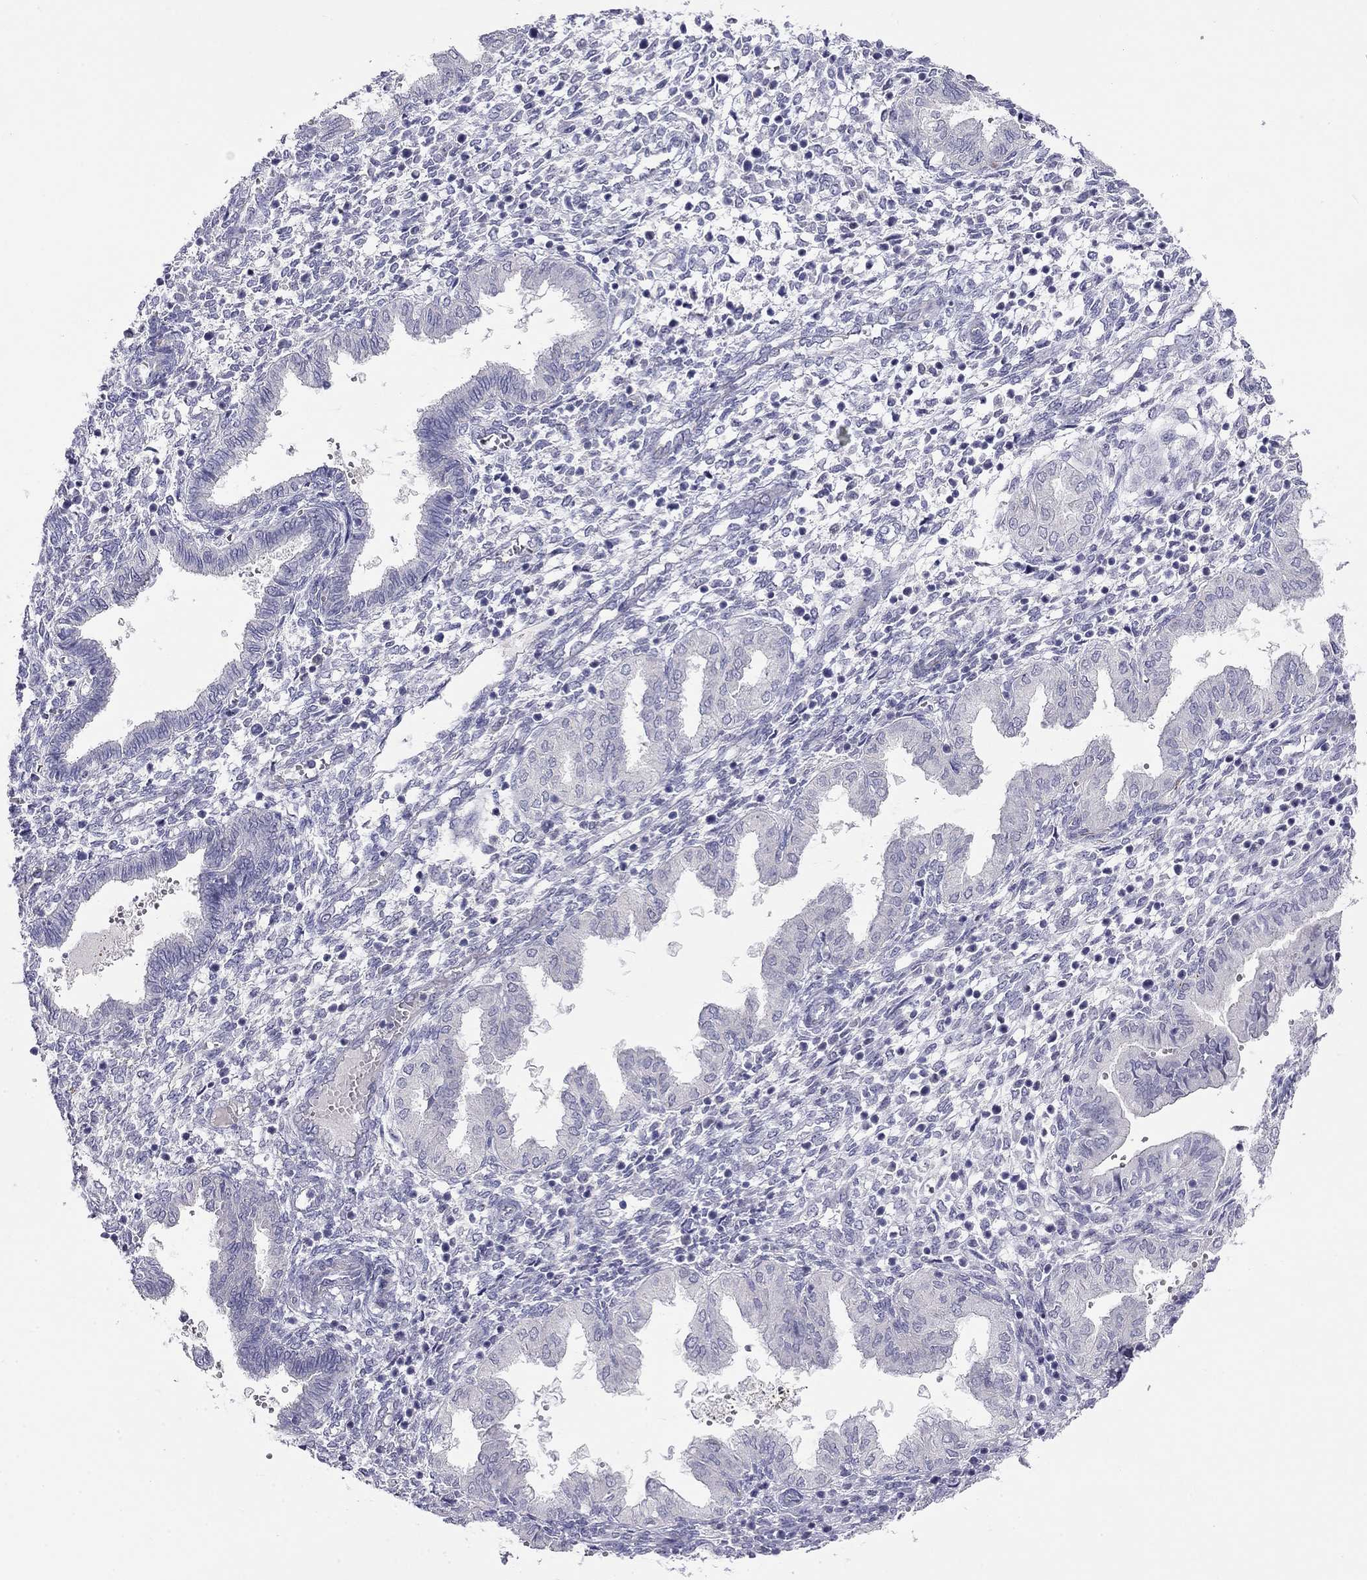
{"staining": {"intensity": "negative", "quantity": "none", "location": "none"}, "tissue": "endometrium", "cell_type": "Cells in endometrial stroma", "image_type": "normal", "snomed": [{"axis": "morphology", "description": "Normal tissue, NOS"}, {"axis": "topography", "description": "Endometrium"}], "caption": "The immunohistochemistry (IHC) photomicrograph has no significant expression in cells in endometrial stroma of endometrium.", "gene": "RTL1", "patient": {"sex": "female", "age": 43}}